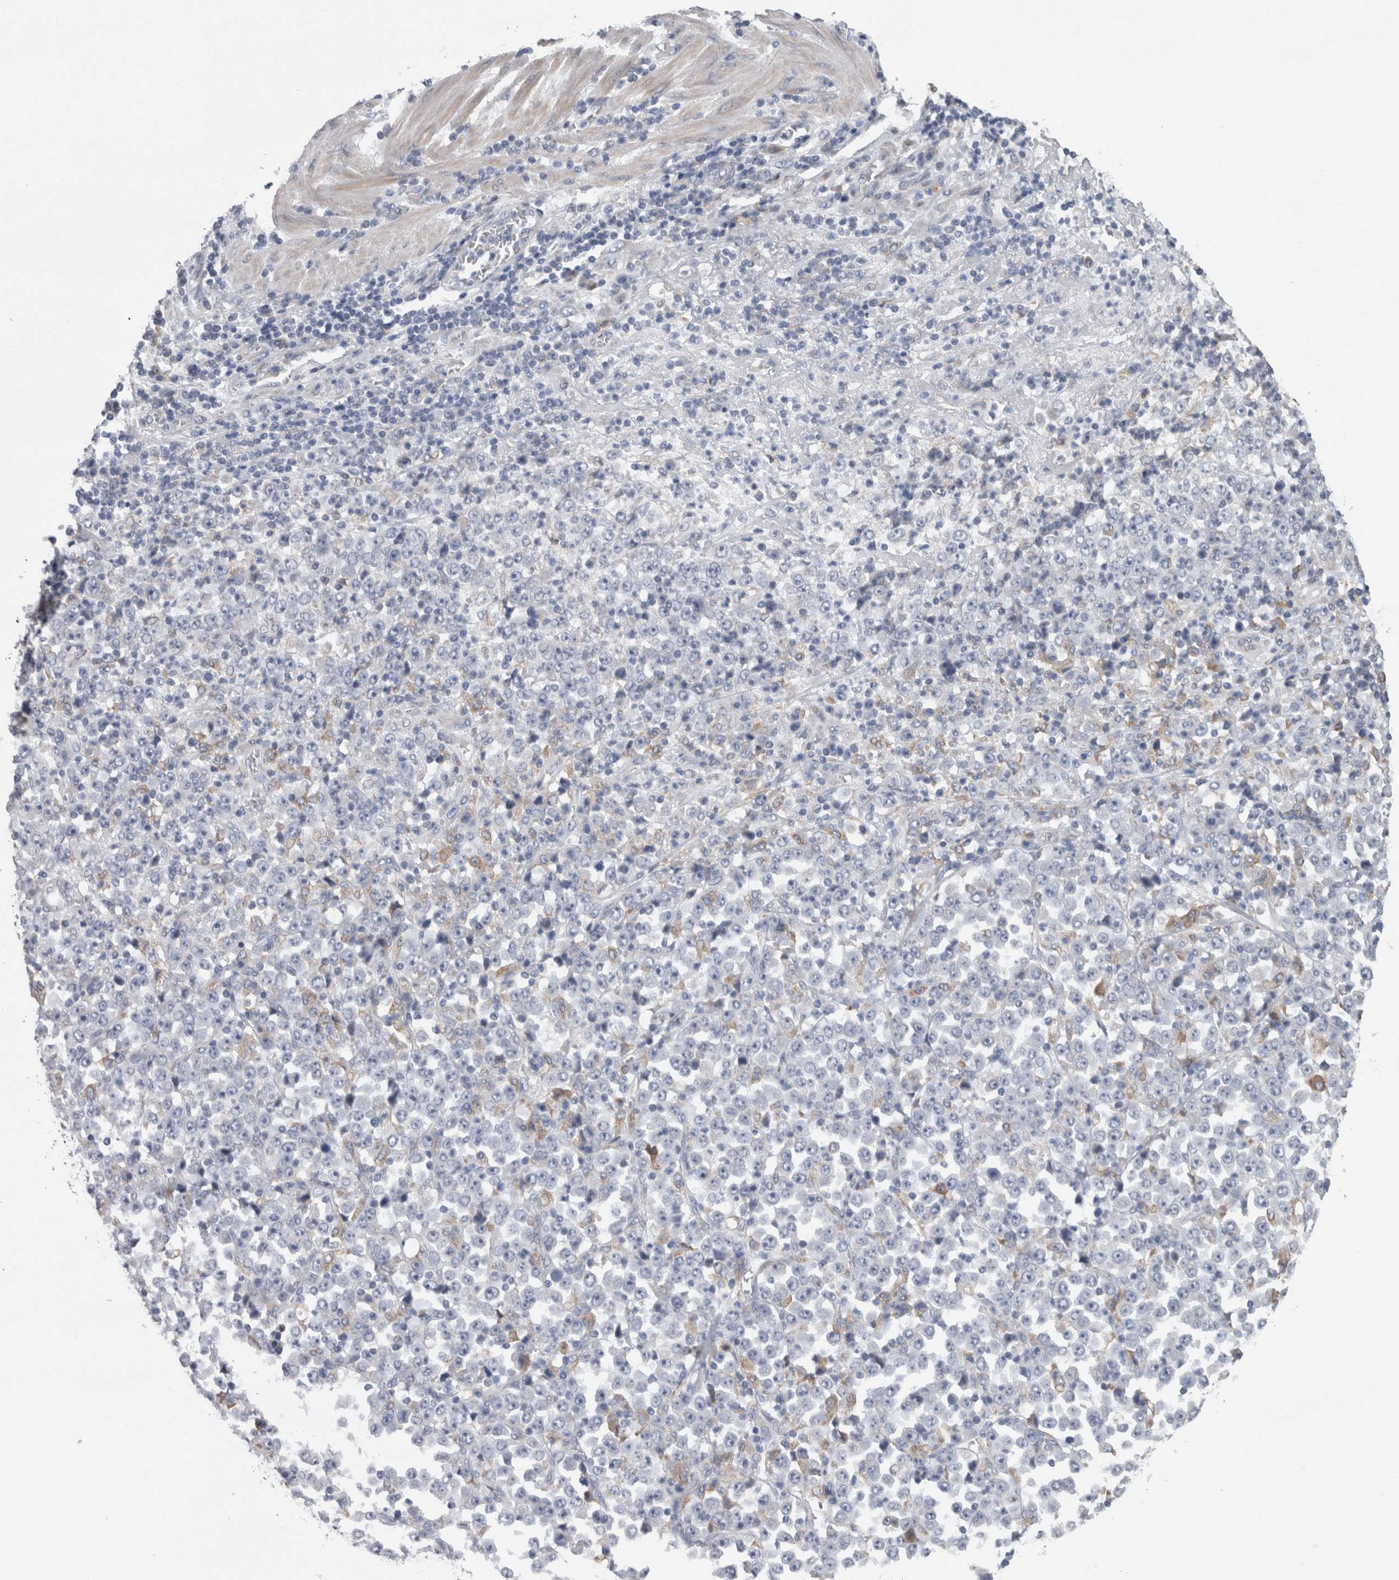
{"staining": {"intensity": "negative", "quantity": "none", "location": "none"}, "tissue": "stomach cancer", "cell_type": "Tumor cells", "image_type": "cancer", "snomed": [{"axis": "morphology", "description": "Normal tissue, NOS"}, {"axis": "morphology", "description": "Adenocarcinoma, NOS"}, {"axis": "topography", "description": "Stomach, upper"}, {"axis": "topography", "description": "Stomach"}], "caption": "Immunohistochemical staining of adenocarcinoma (stomach) reveals no significant staining in tumor cells.", "gene": "GDAP1", "patient": {"sex": "male", "age": 59}}